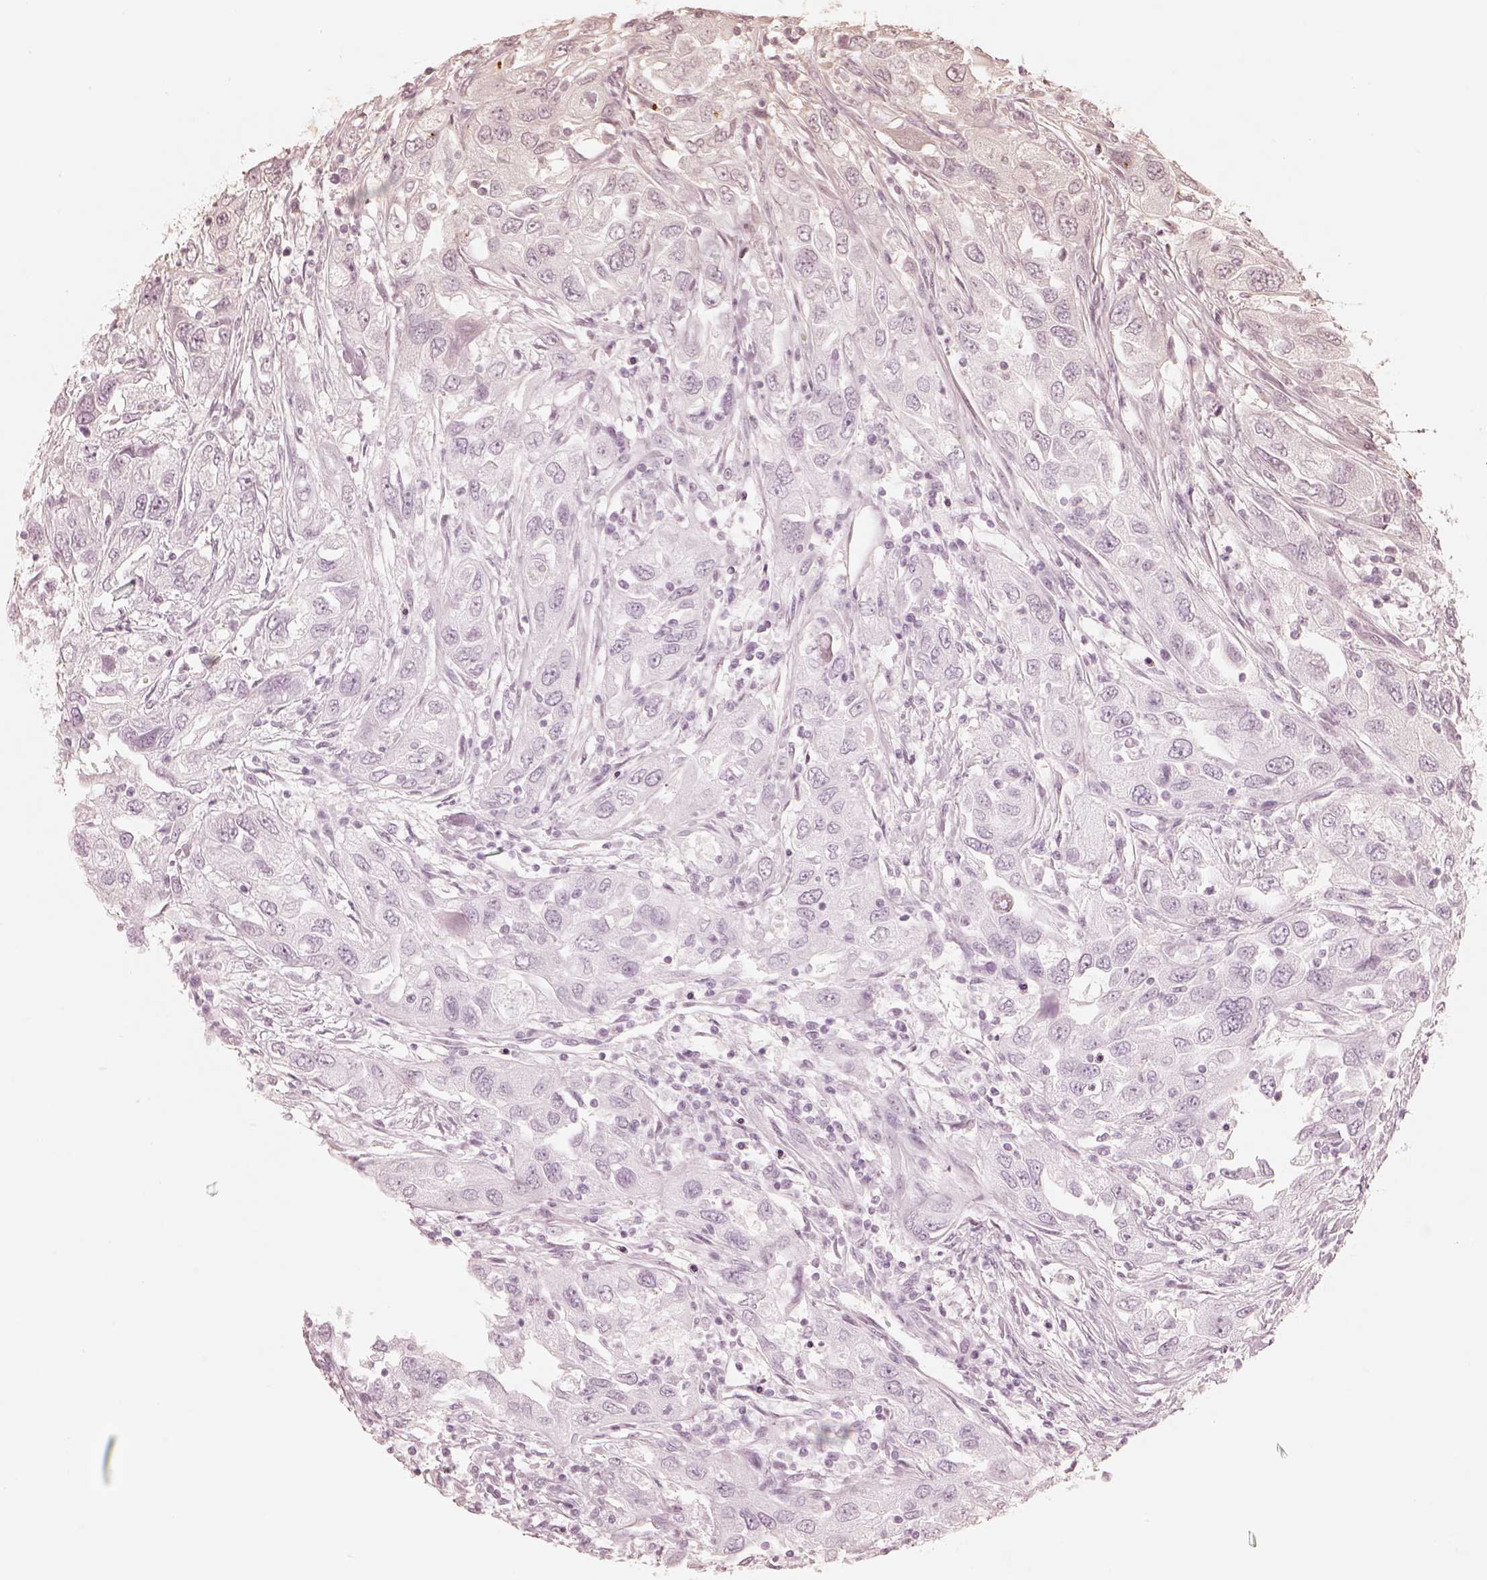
{"staining": {"intensity": "negative", "quantity": "none", "location": "none"}, "tissue": "urothelial cancer", "cell_type": "Tumor cells", "image_type": "cancer", "snomed": [{"axis": "morphology", "description": "Urothelial carcinoma, High grade"}, {"axis": "topography", "description": "Urinary bladder"}], "caption": "Tumor cells are negative for protein expression in human urothelial carcinoma (high-grade).", "gene": "GORASP2", "patient": {"sex": "male", "age": 76}}